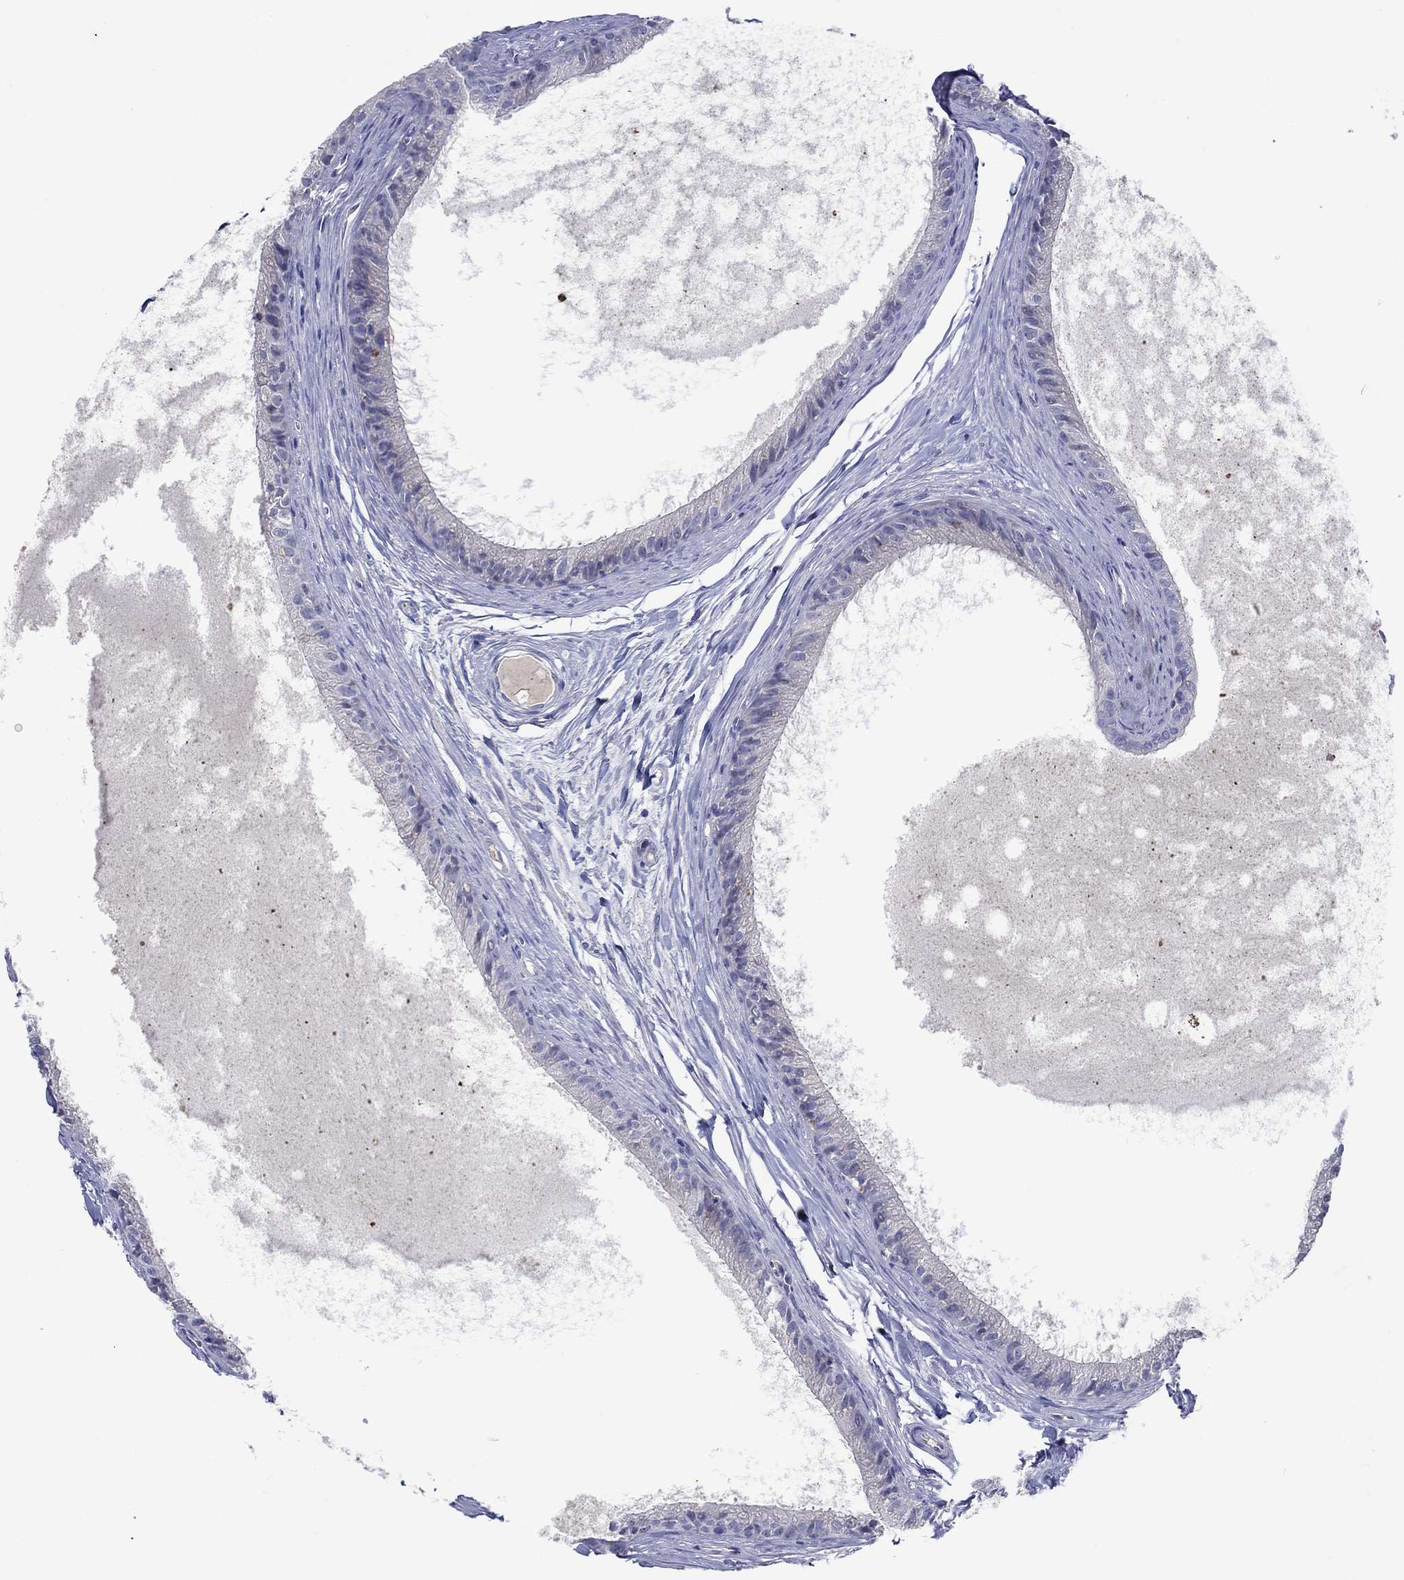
{"staining": {"intensity": "negative", "quantity": "none", "location": "none"}, "tissue": "epididymis", "cell_type": "Glandular cells", "image_type": "normal", "snomed": [{"axis": "morphology", "description": "Normal tissue, NOS"}, {"axis": "topography", "description": "Epididymis"}], "caption": "Glandular cells show no significant protein staining in unremarkable epididymis. The staining is performed using DAB (3,3'-diaminobenzidine) brown chromogen with nuclei counter-stained in using hematoxylin.", "gene": "PLCL2", "patient": {"sex": "male", "age": 51}}